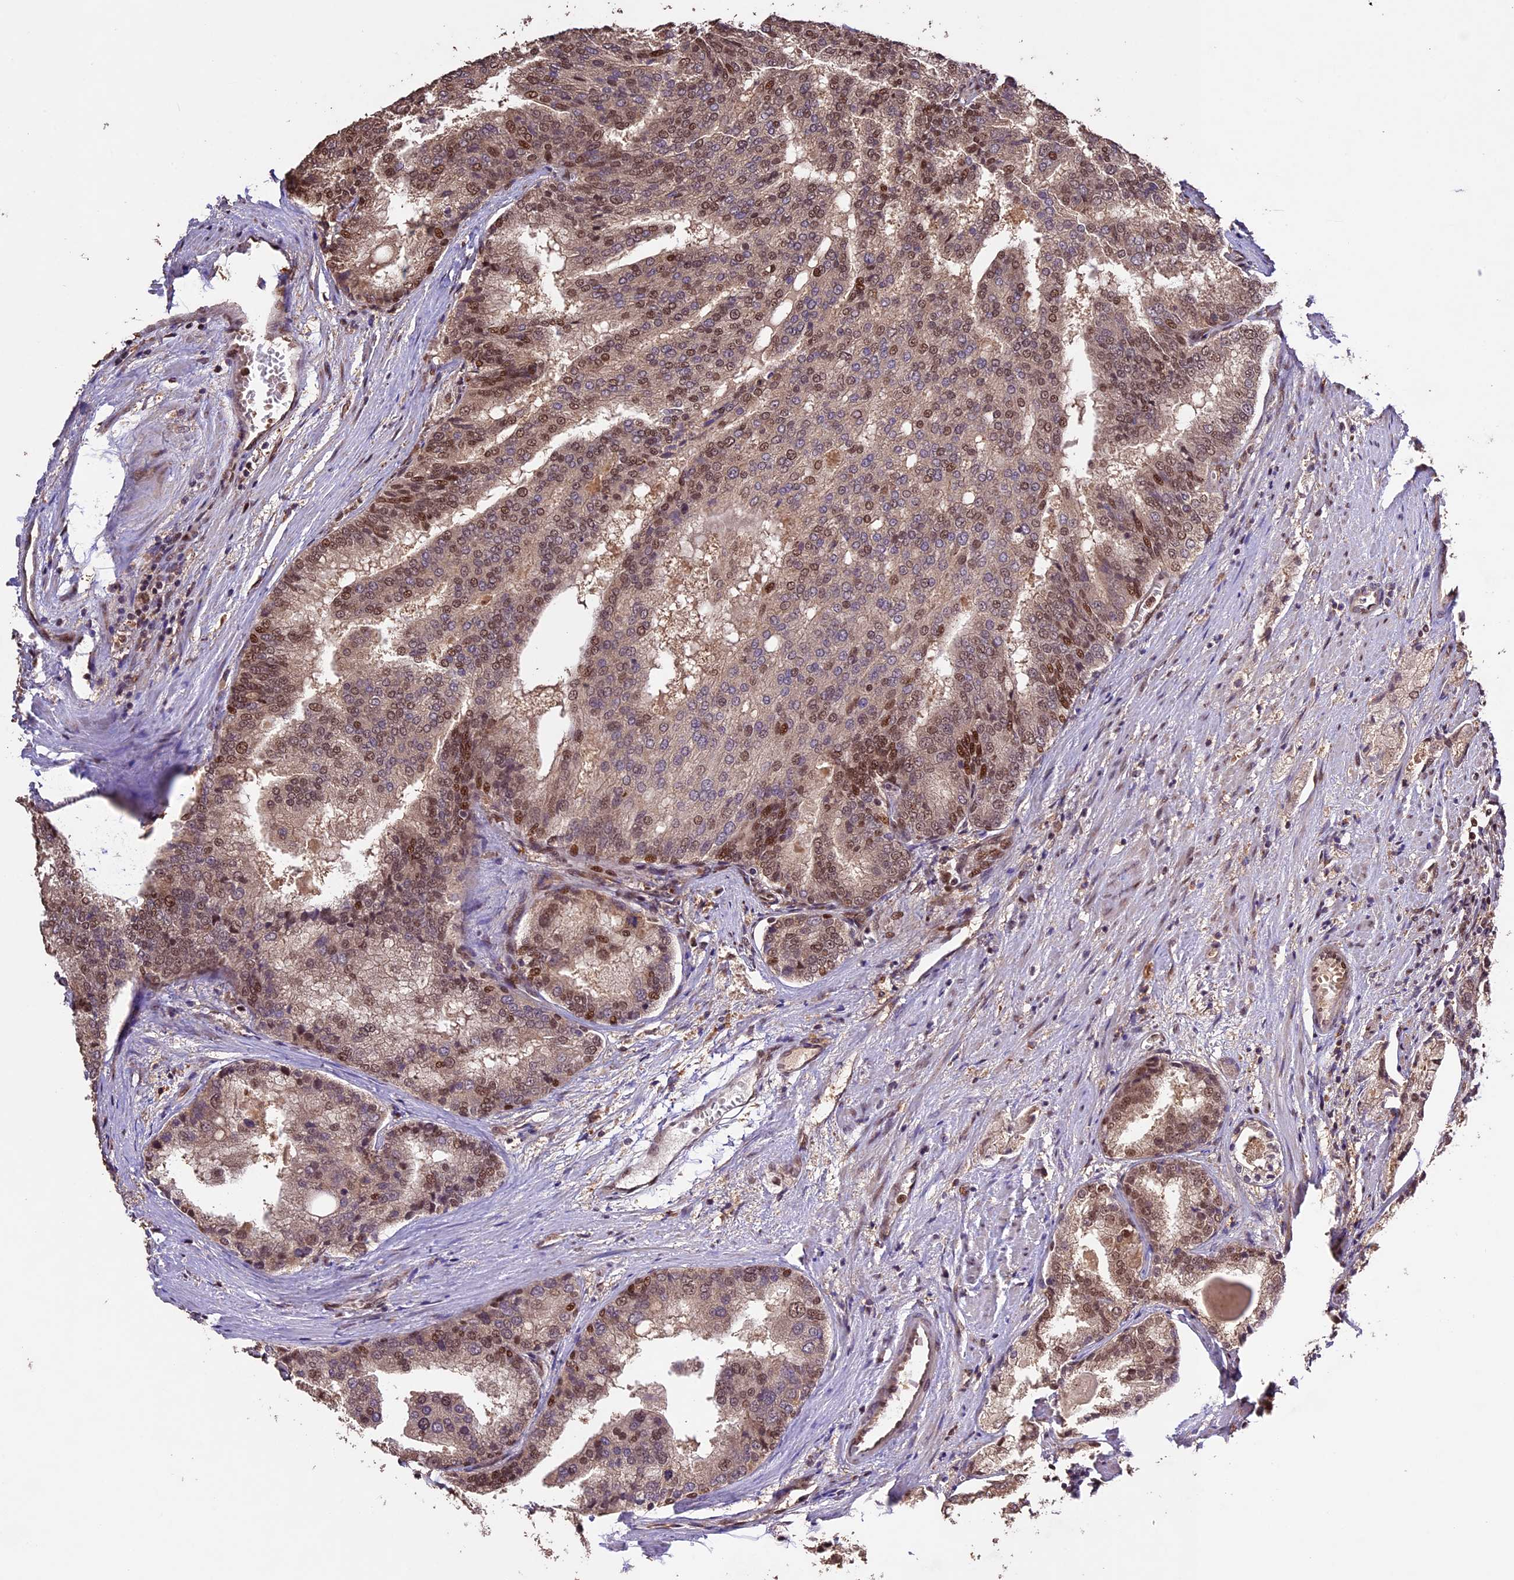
{"staining": {"intensity": "moderate", "quantity": "25%-75%", "location": "cytoplasmic/membranous,nuclear"}, "tissue": "prostate cancer", "cell_type": "Tumor cells", "image_type": "cancer", "snomed": [{"axis": "morphology", "description": "Adenocarcinoma, High grade"}, {"axis": "topography", "description": "Prostate"}], "caption": "There is medium levels of moderate cytoplasmic/membranous and nuclear expression in tumor cells of prostate adenocarcinoma (high-grade), as demonstrated by immunohistochemical staining (brown color).", "gene": "CDKN2AIP", "patient": {"sex": "male", "age": 50}}